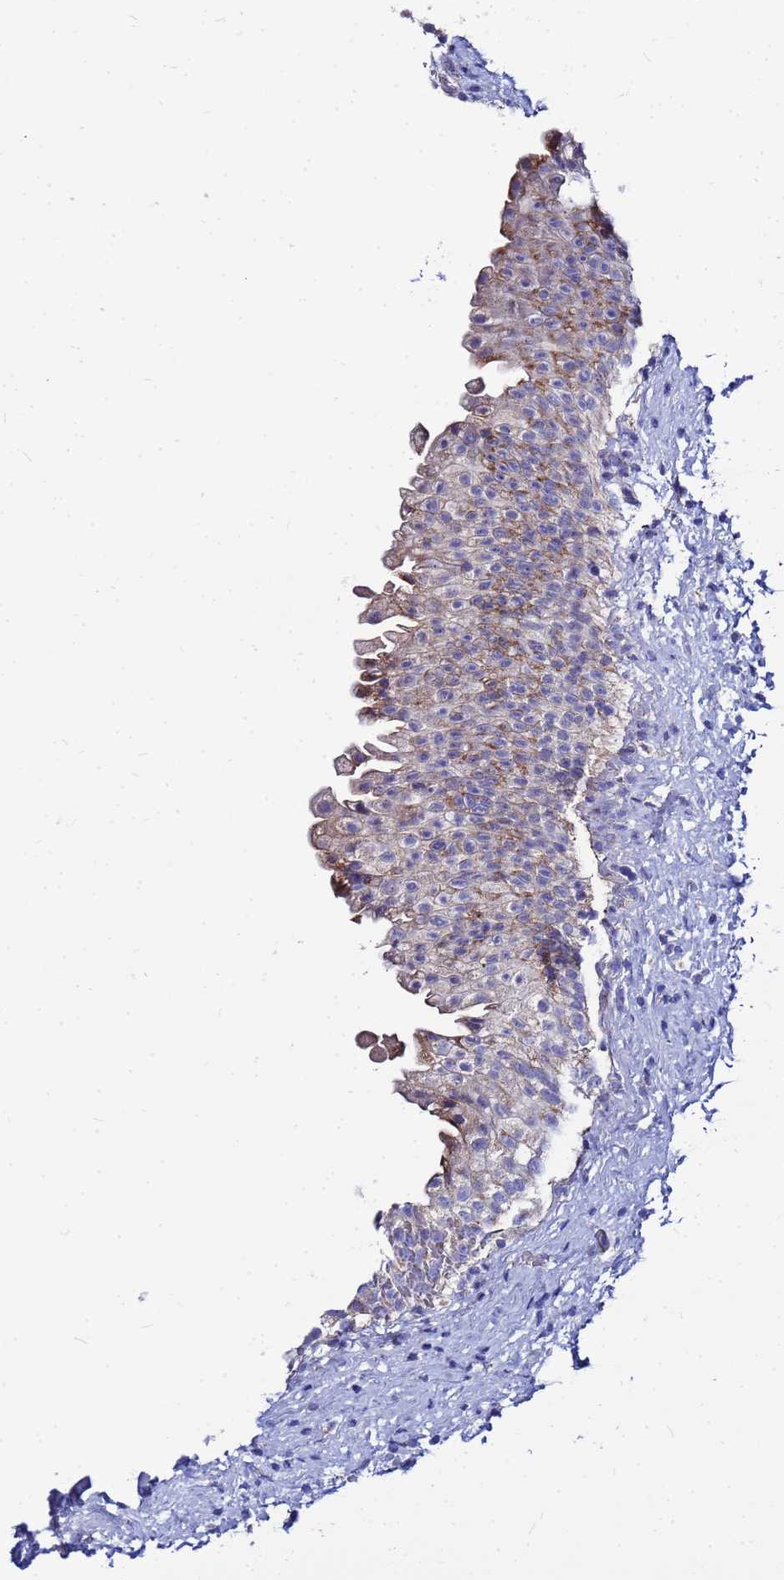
{"staining": {"intensity": "weak", "quantity": "25%-75%", "location": "cytoplasmic/membranous"}, "tissue": "urinary bladder", "cell_type": "Urothelial cells", "image_type": "normal", "snomed": [{"axis": "morphology", "description": "Normal tissue, NOS"}, {"axis": "topography", "description": "Urinary bladder"}], "caption": "Immunohistochemistry histopathology image of benign urinary bladder: human urinary bladder stained using immunohistochemistry reveals low levels of weak protein expression localized specifically in the cytoplasmic/membranous of urothelial cells, appearing as a cytoplasmic/membranous brown color.", "gene": "FAHD2A", "patient": {"sex": "female", "age": 27}}